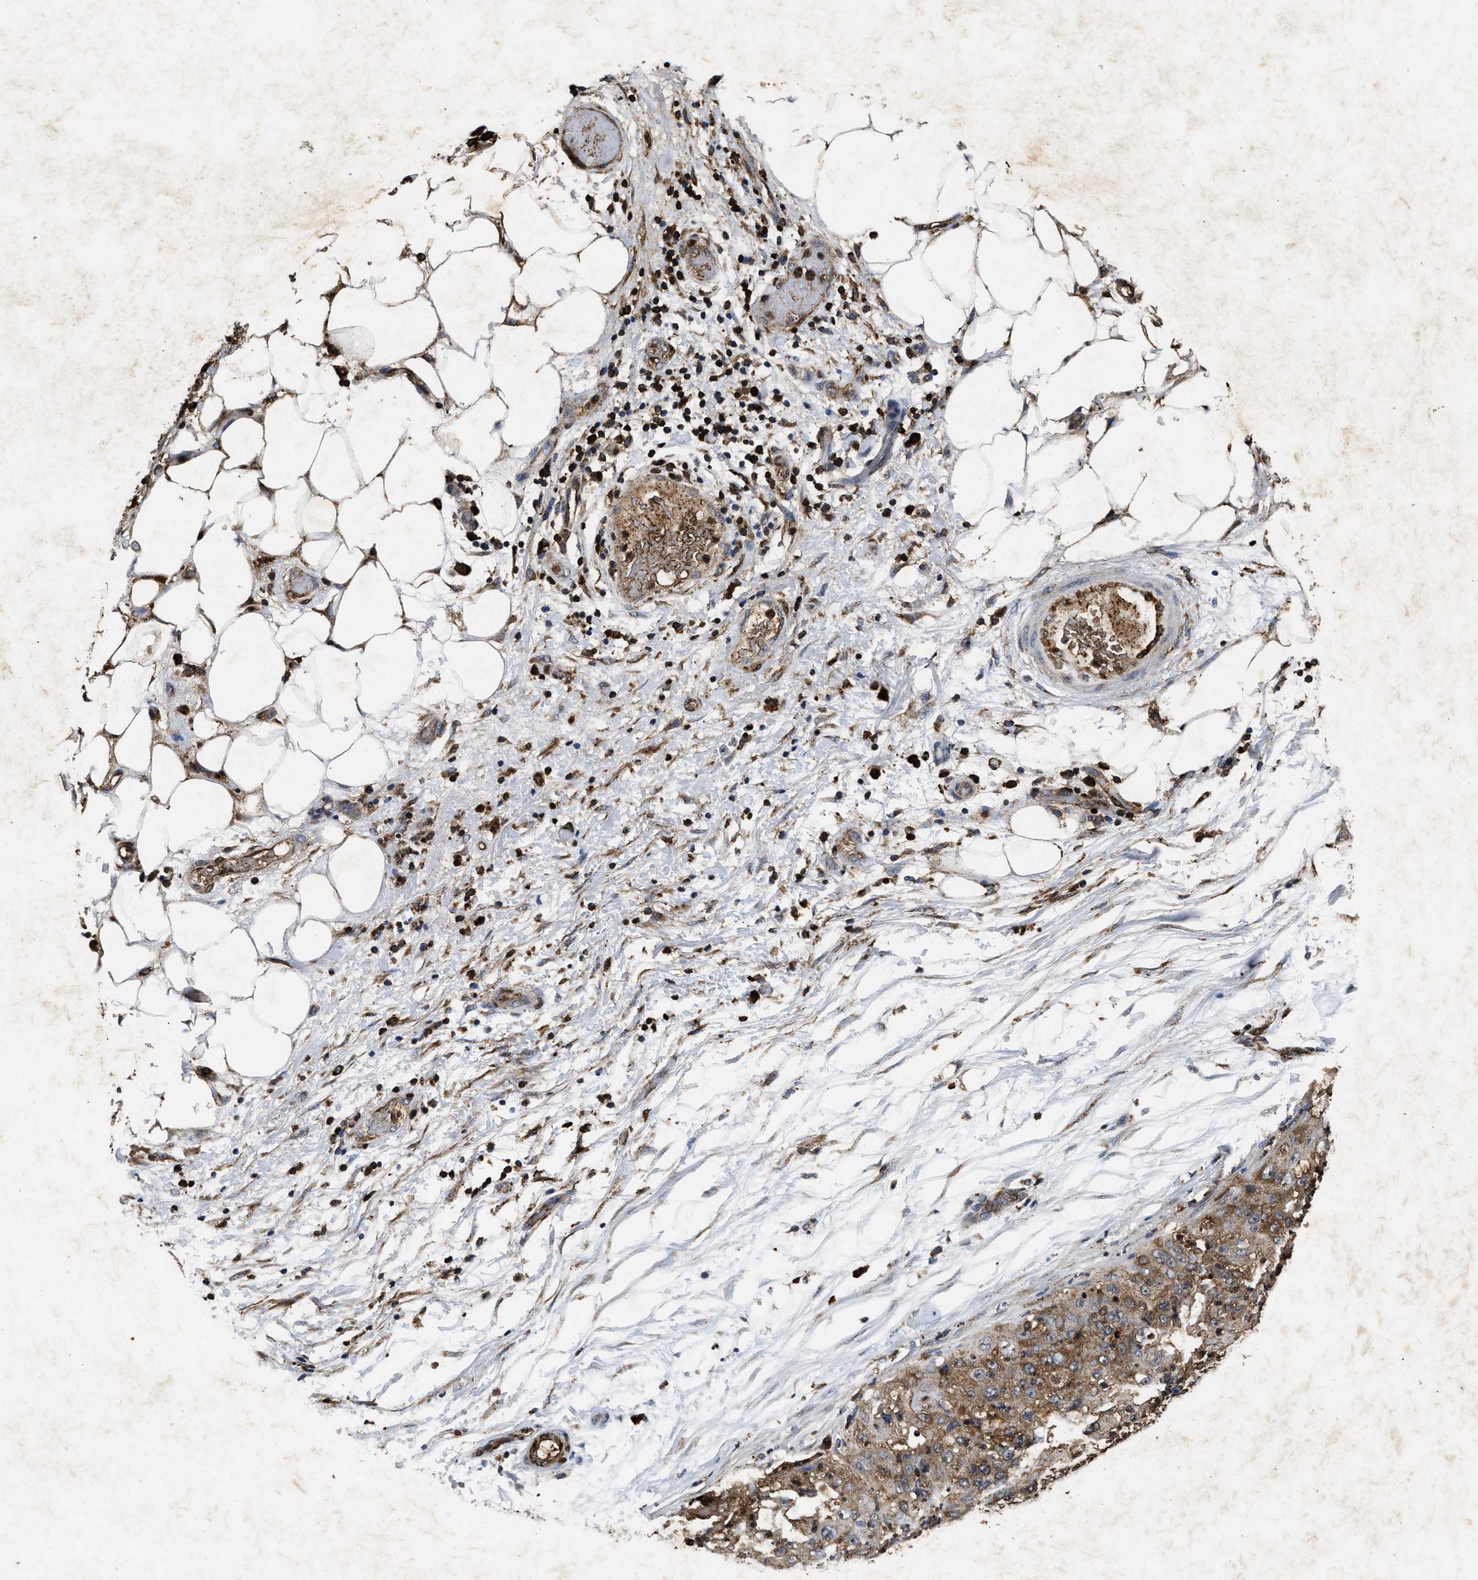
{"staining": {"intensity": "moderate", "quantity": ">75%", "location": "cytoplasmic/membranous"}, "tissue": "lung cancer", "cell_type": "Tumor cells", "image_type": "cancer", "snomed": [{"axis": "morphology", "description": "Inflammation, NOS"}, {"axis": "morphology", "description": "Squamous cell carcinoma, NOS"}, {"axis": "topography", "description": "Lymph node"}, {"axis": "topography", "description": "Soft tissue"}, {"axis": "topography", "description": "Lung"}], "caption": "This micrograph shows immunohistochemistry (IHC) staining of human lung cancer (squamous cell carcinoma), with medium moderate cytoplasmic/membranous expression in about >75% of tumor cells.", "gene": "ACOX1", "patient": {"sex": "male", "age": 66}}